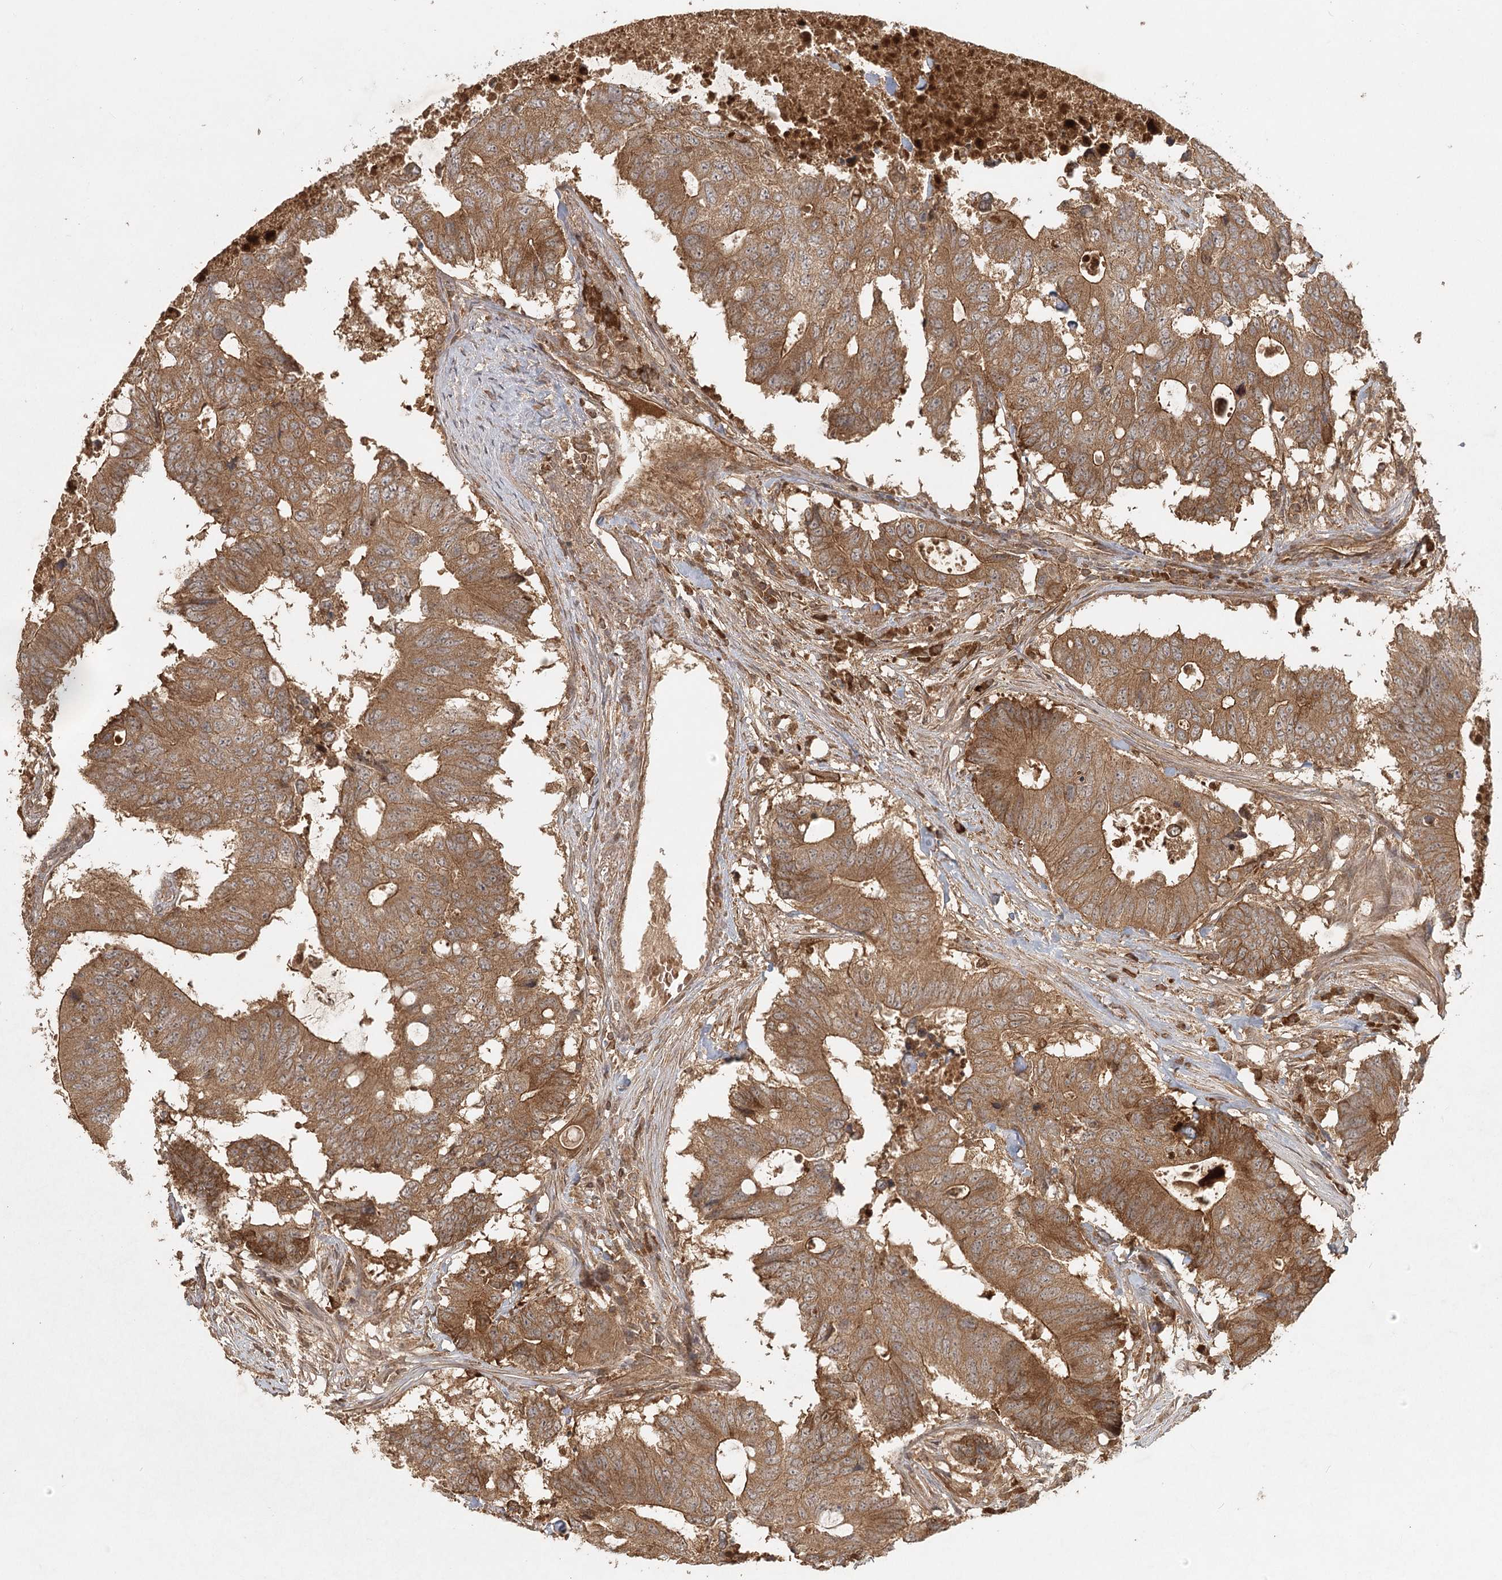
{"staining": {"intensity": "moderate", "quantity": ">75%", "location": "cytoplasmic/membranous"}, "tissue": "colorectal cancer", "cell_type": "Tumor cells", "image_type": "cancer", "snomed": [{"axis": "morphology", "description": "Adenocarcinoma, NOS"}, {"axis": "topography", "description": "Colon"}], "caption": "Moderate cytoplasmic/membranous expression for a protein is identified in about >75% of tumor cells of colorectal adenocarcinoma using immunohistochemistry (IHC).", "gene": "ARL13A", "patient": {"sex": "male", "age": 71}}